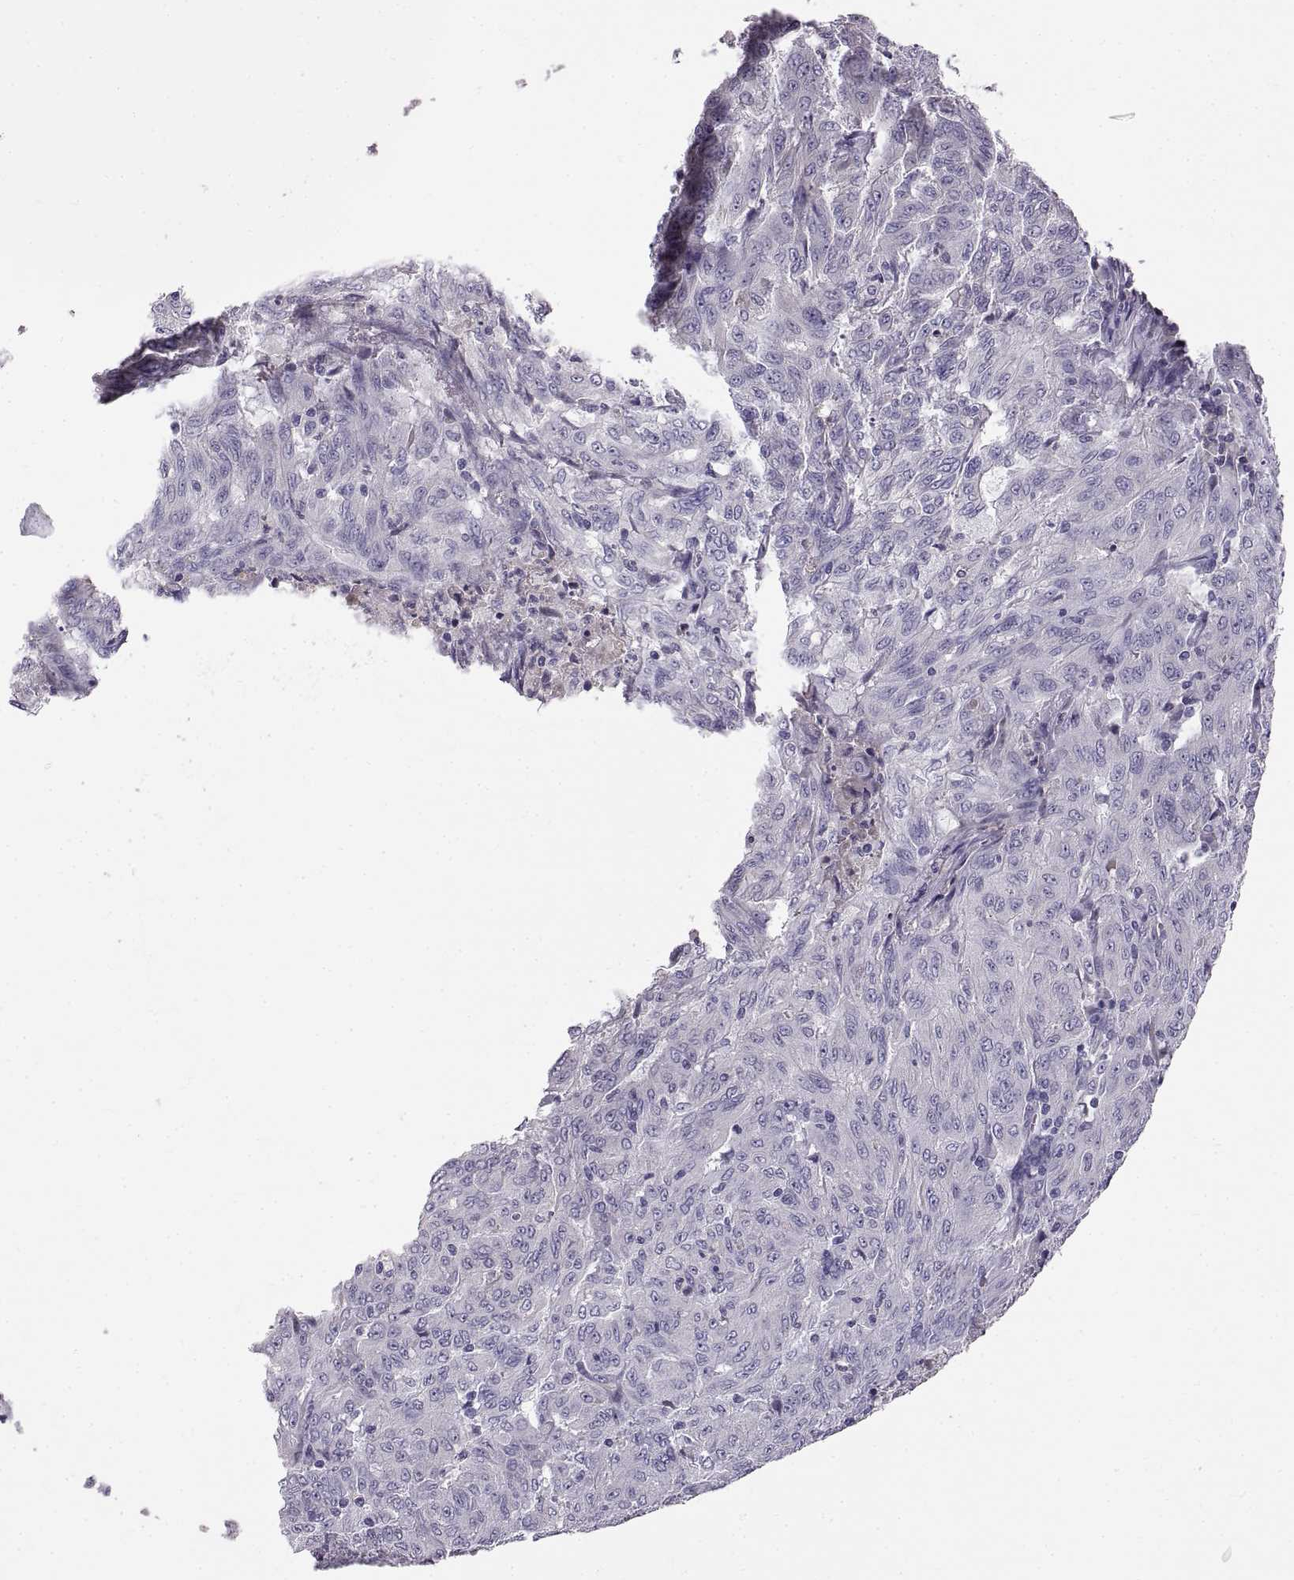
{"staining": {"intensity": "negative", "quantity": "none", "location": "none"}, "tissue": "pancreatic cancer", "cell_type": "Tumor cells", "image_type": "cancer", "snomed": [{"axis": "morphology", "description": "Adenocarcinoma, NOS"}, {"axis": "topography", "description": "Pancreas"}], "caption": "Immunohistochemistry image of adenocarcinoma (pancreatic) stained for a protein (brown), which shows no positivity in tumor cells.", "gene": "ADAM32", "patient": {"sex": "male", "age": 63}}